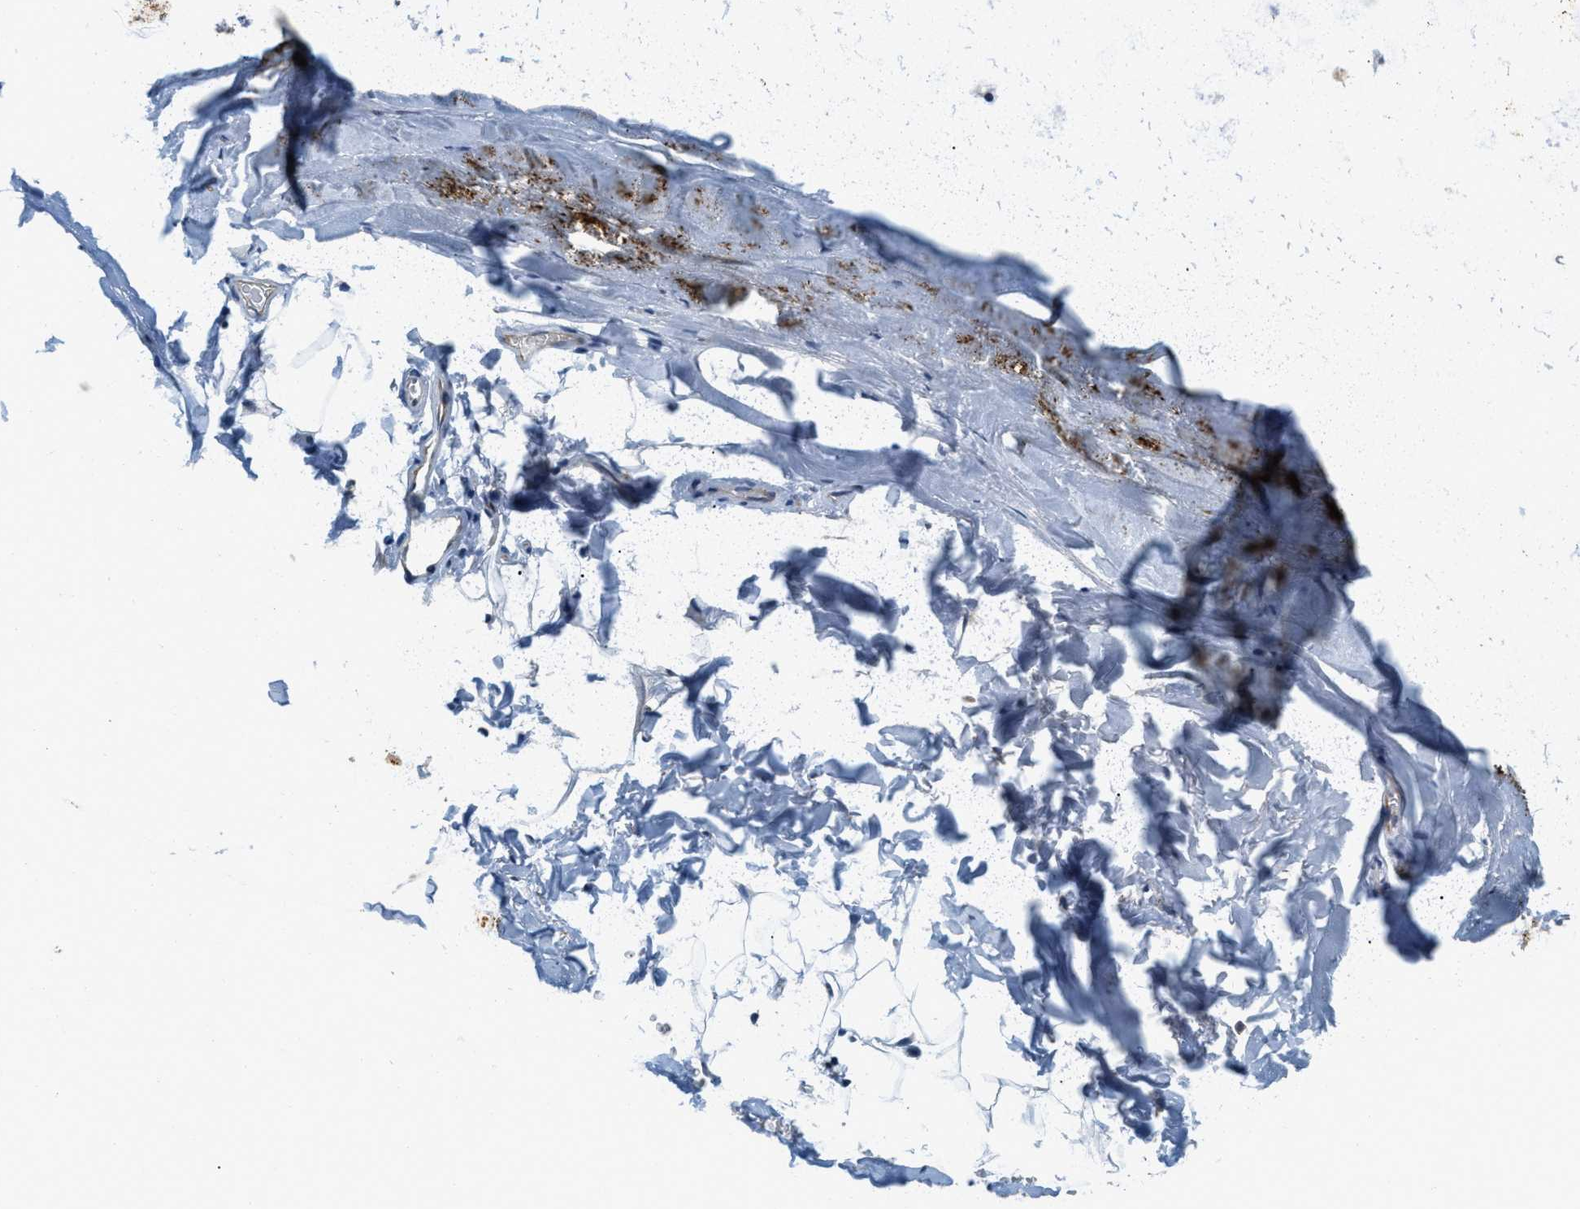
{"staining": {"intensity": "negative", "quantity": "none", "location": "none"}, "tissue": "adipose tissue", "cell_type": "Adipocytes", "image_type": "normal", "snomed": [{"axis": "morphology", "description": "Normal tissue, NOS"}, {"axis": "topography", "description": "Cartilage tissue"}, {"axis": "topography", "description": "Bronchus"}], "caption": "There is no significant positivity in adipocytes of adipose tissue.", "gene": "YAE1", "patient": {"sex": "female", "age": 73}}